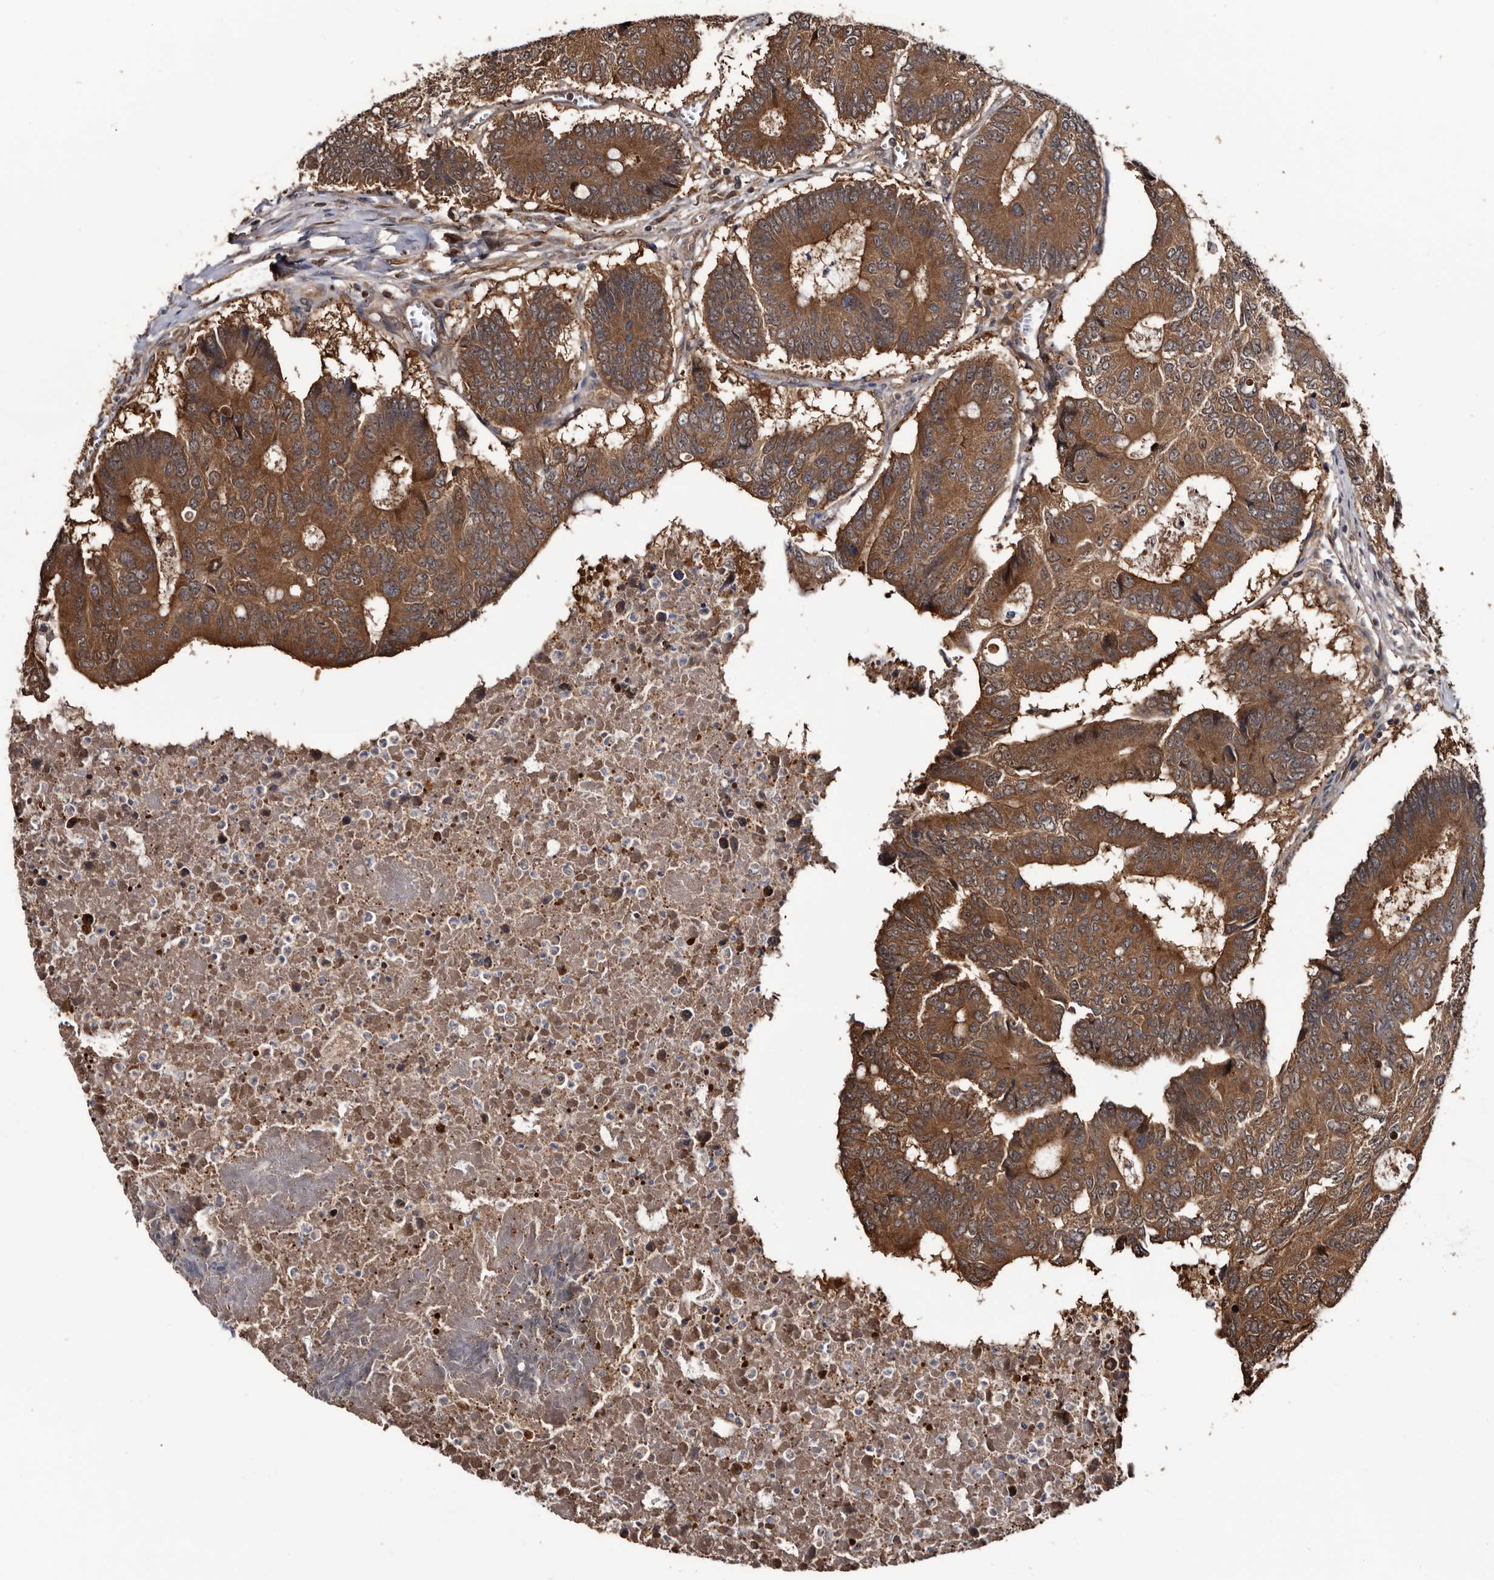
{"staining": {"intensity": "strong", "quantity": ">75%", "location": "cytoplasmic/membranous"}, "tissue": "colorectal cancer", "cell_type": "Tumor cells", "image_type": "cancer", "snomed": [{"axis": "morphology", "description": "Adenocarcinoma, NOS"}, {"axis": "topography", "description": "Colon"}], "caption": "This histopathology image exhibits immunohistochemistry staining of human adenocarcinoma (colorectal), with high strong cytoplasmic/membranous expression in about >75% of tumor cells.", "gene": "TTI2", "patient": {"sex": "male", "age": 87}}